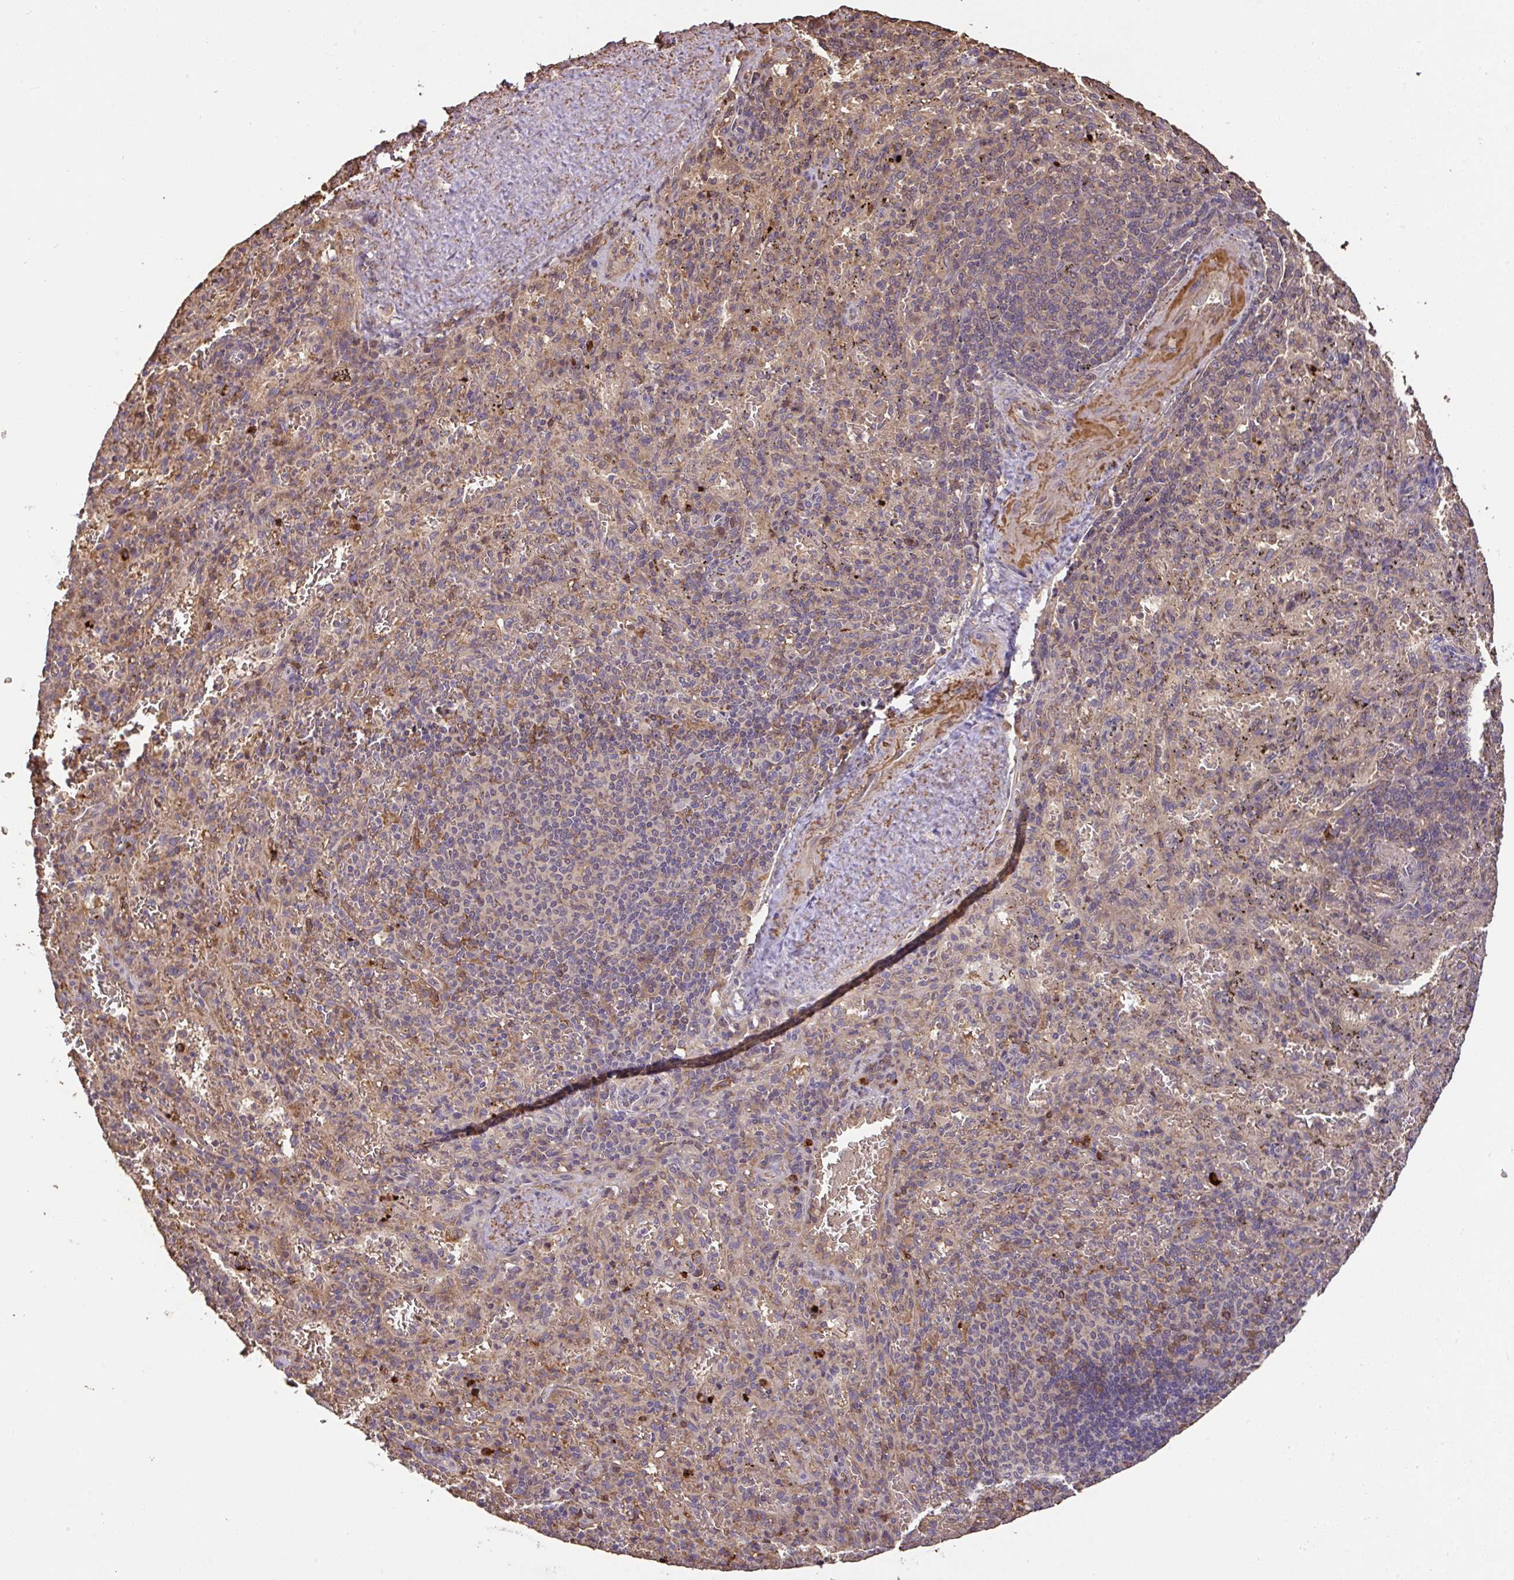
{"staining": {"intensity": "weak", "quantity": "<25%", "location": "cytoplasmic/membranous"}, "tissue": "spleen", "cell_type": "Cells in red pulp", "image_type": "normal", "snomed": [{"axis": "morphology", "description": "Normal tissue, NOS"}, {"axis": "topography", "description": "Spleen"}], "caption": "Immunohistochemistry (IHC) photomicrograph of unremarkable spleen stained for a protein (brown), which exhibits no positivity in cells in red pulp. The staining was performed using DAB (3,3'-diaminobenzidine) to visualize the protein expression in brown, while the nuclei were stained in blue with hematoxylin (Magnification: 20x).", "gene": "C1QTNF9B", "patient": {"sex": "male", "age": 57}}